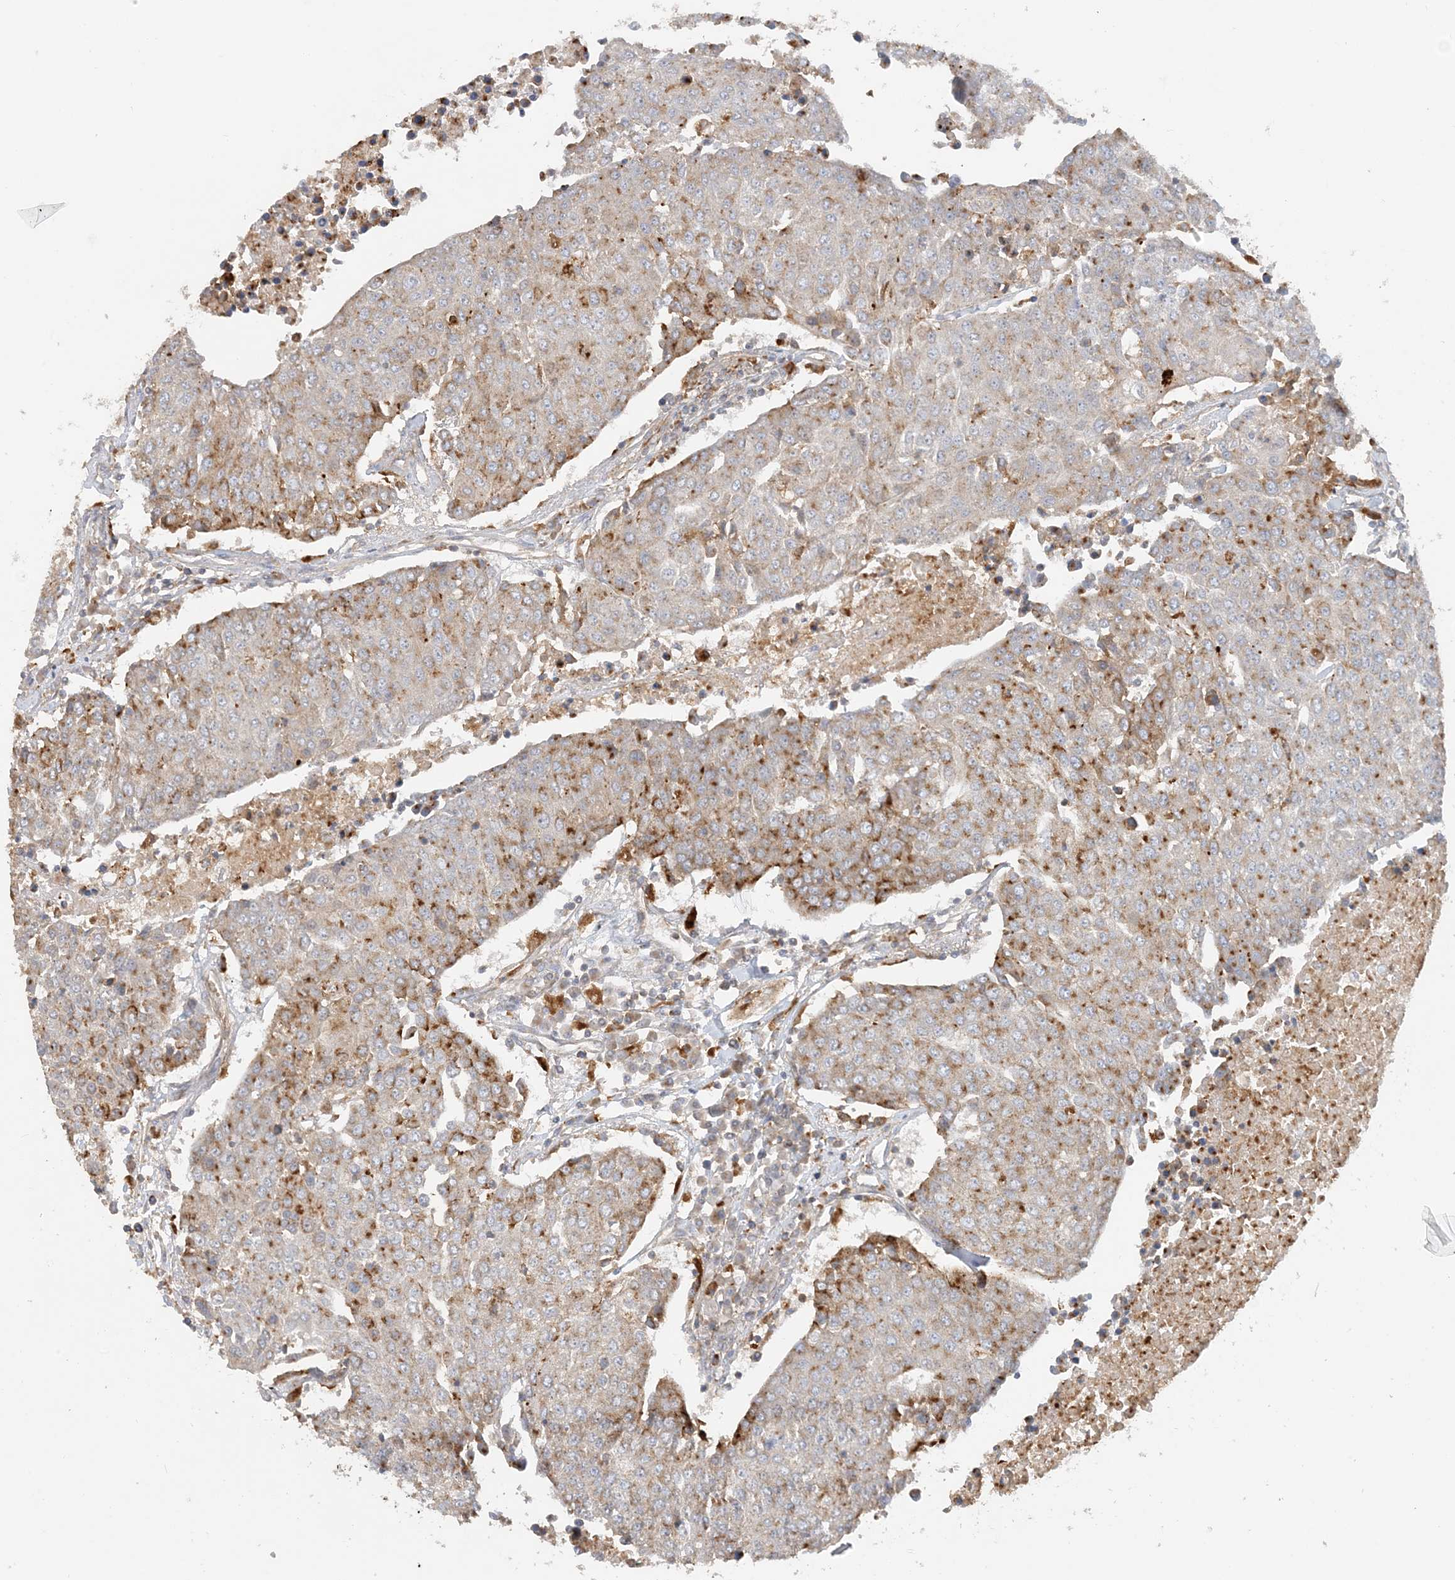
{"staining": {"intensity": "moderate", "quantity": ">75%", "location": "cytoplasmic/membranous"}, "tissue": "urothelial cancer", "cell_type": "Tumor cells", "image_type": "cancer", "snomed": [{"axis": "morphology", "description": "Urothelial carcinoma, High grade"}, {"axis": "topography", "description": "Urinary bladder"}], "caption": "Protein analysis of urothelial cancer tissue demonstrates moderate cytoplasmic/membranous staining in approximately >75% of tumor cells.", "gene": "SPPL2A", "patient": {"sex": "female", "age": 85}}